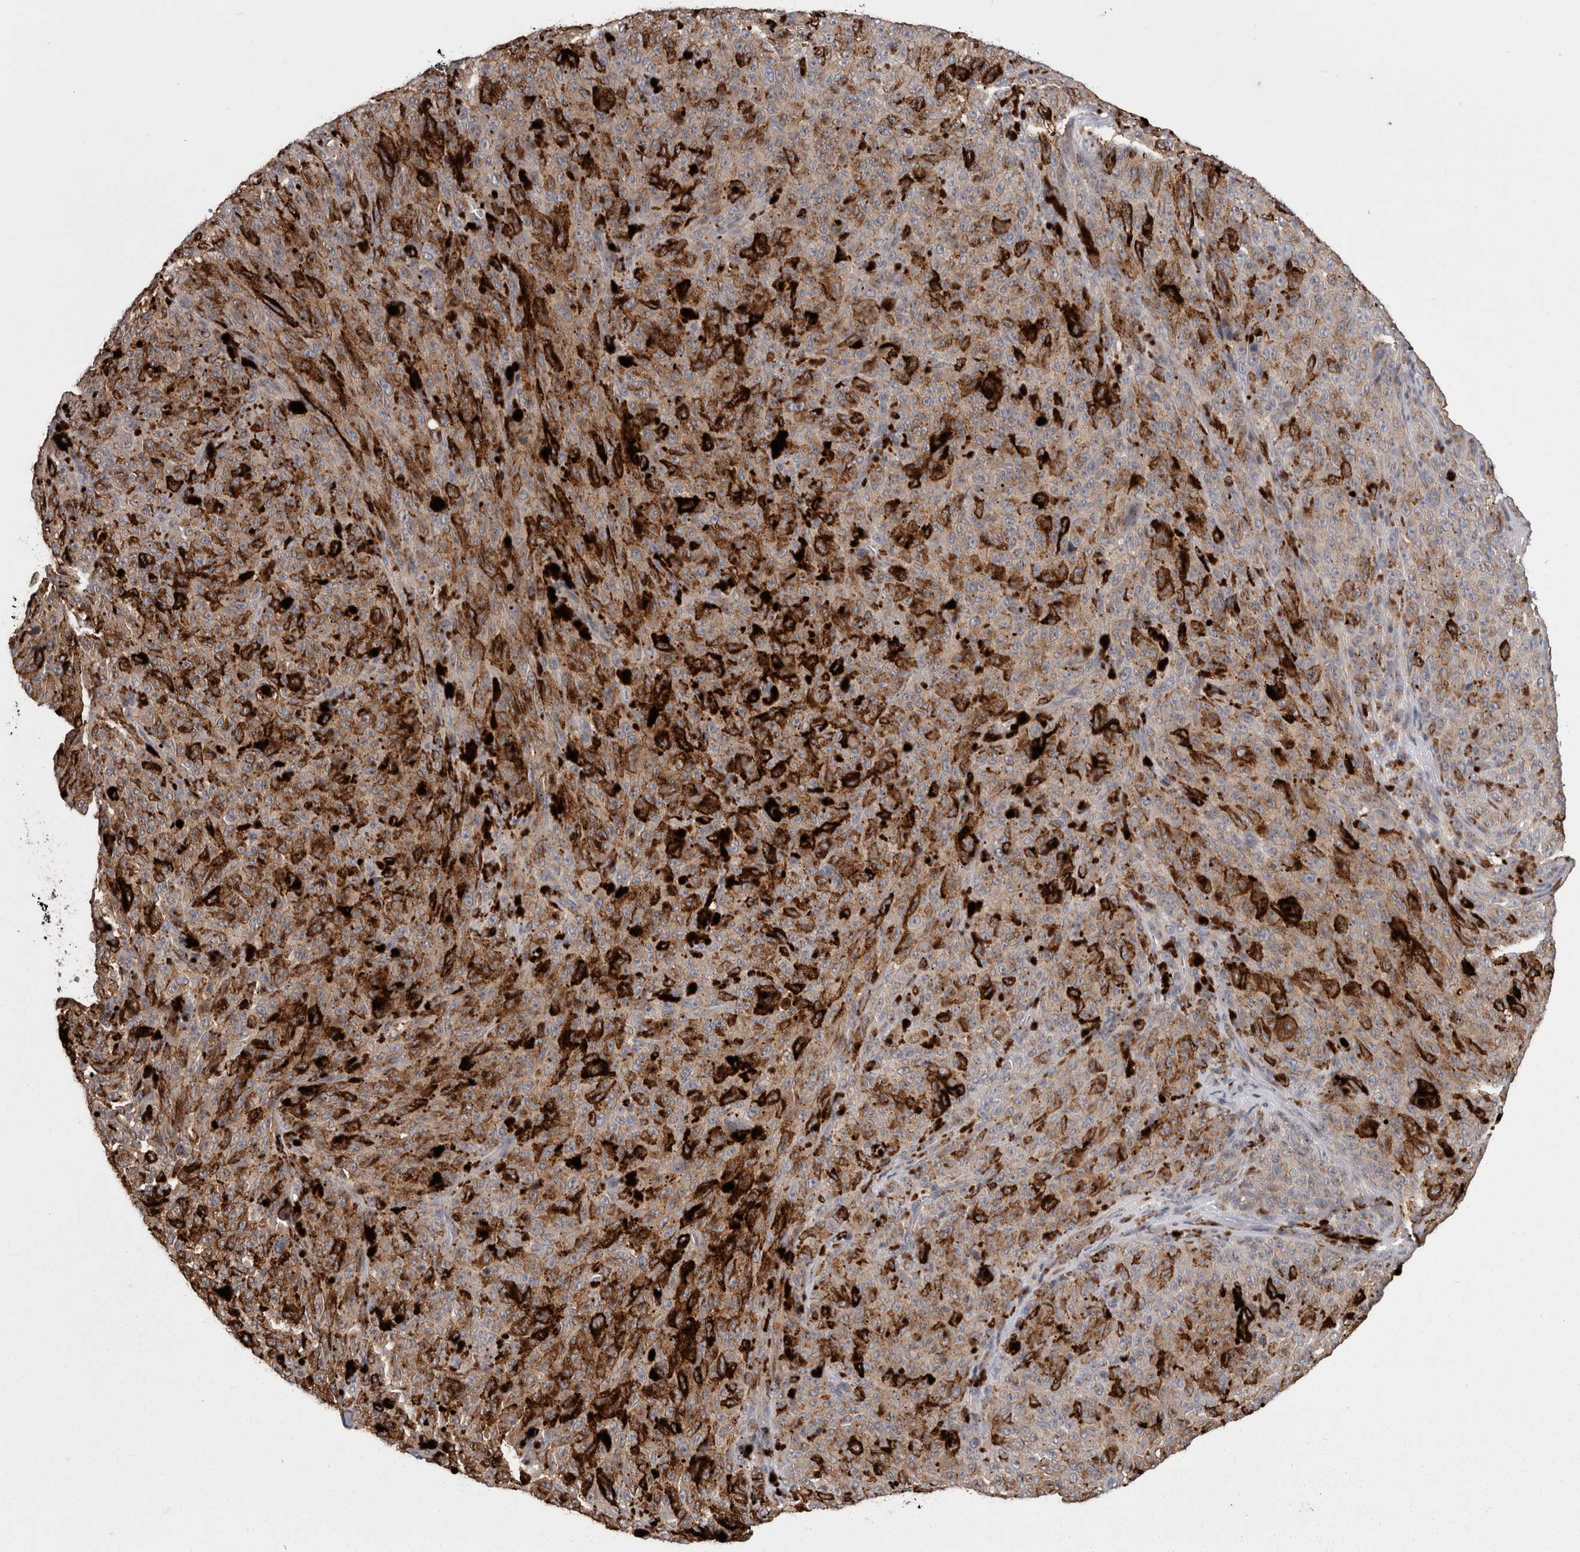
{"staining": {"intensity": "moderate", "quantity": ">75%", "location": "cytoplasmic/membranous"}, "tissue": "melanoma", "cell_type": "Tumor cells", "image_type": "cancer", "snomed": [{"axis": "morphology", "description": "Malignant melanoma, NOS"}, {"axis": "topography", "description": "Skin"}], "caption": "DAB immunohistochemical staining of melanoma reveals moderate cytoplasmic/membranous protein positivity in approximately >75% of tumor cells. (brown staining indicates protein expression, while blue staining denotes nuclei).", "gene": "PCM1", "patient": {"sex": "female", "age": 82}}